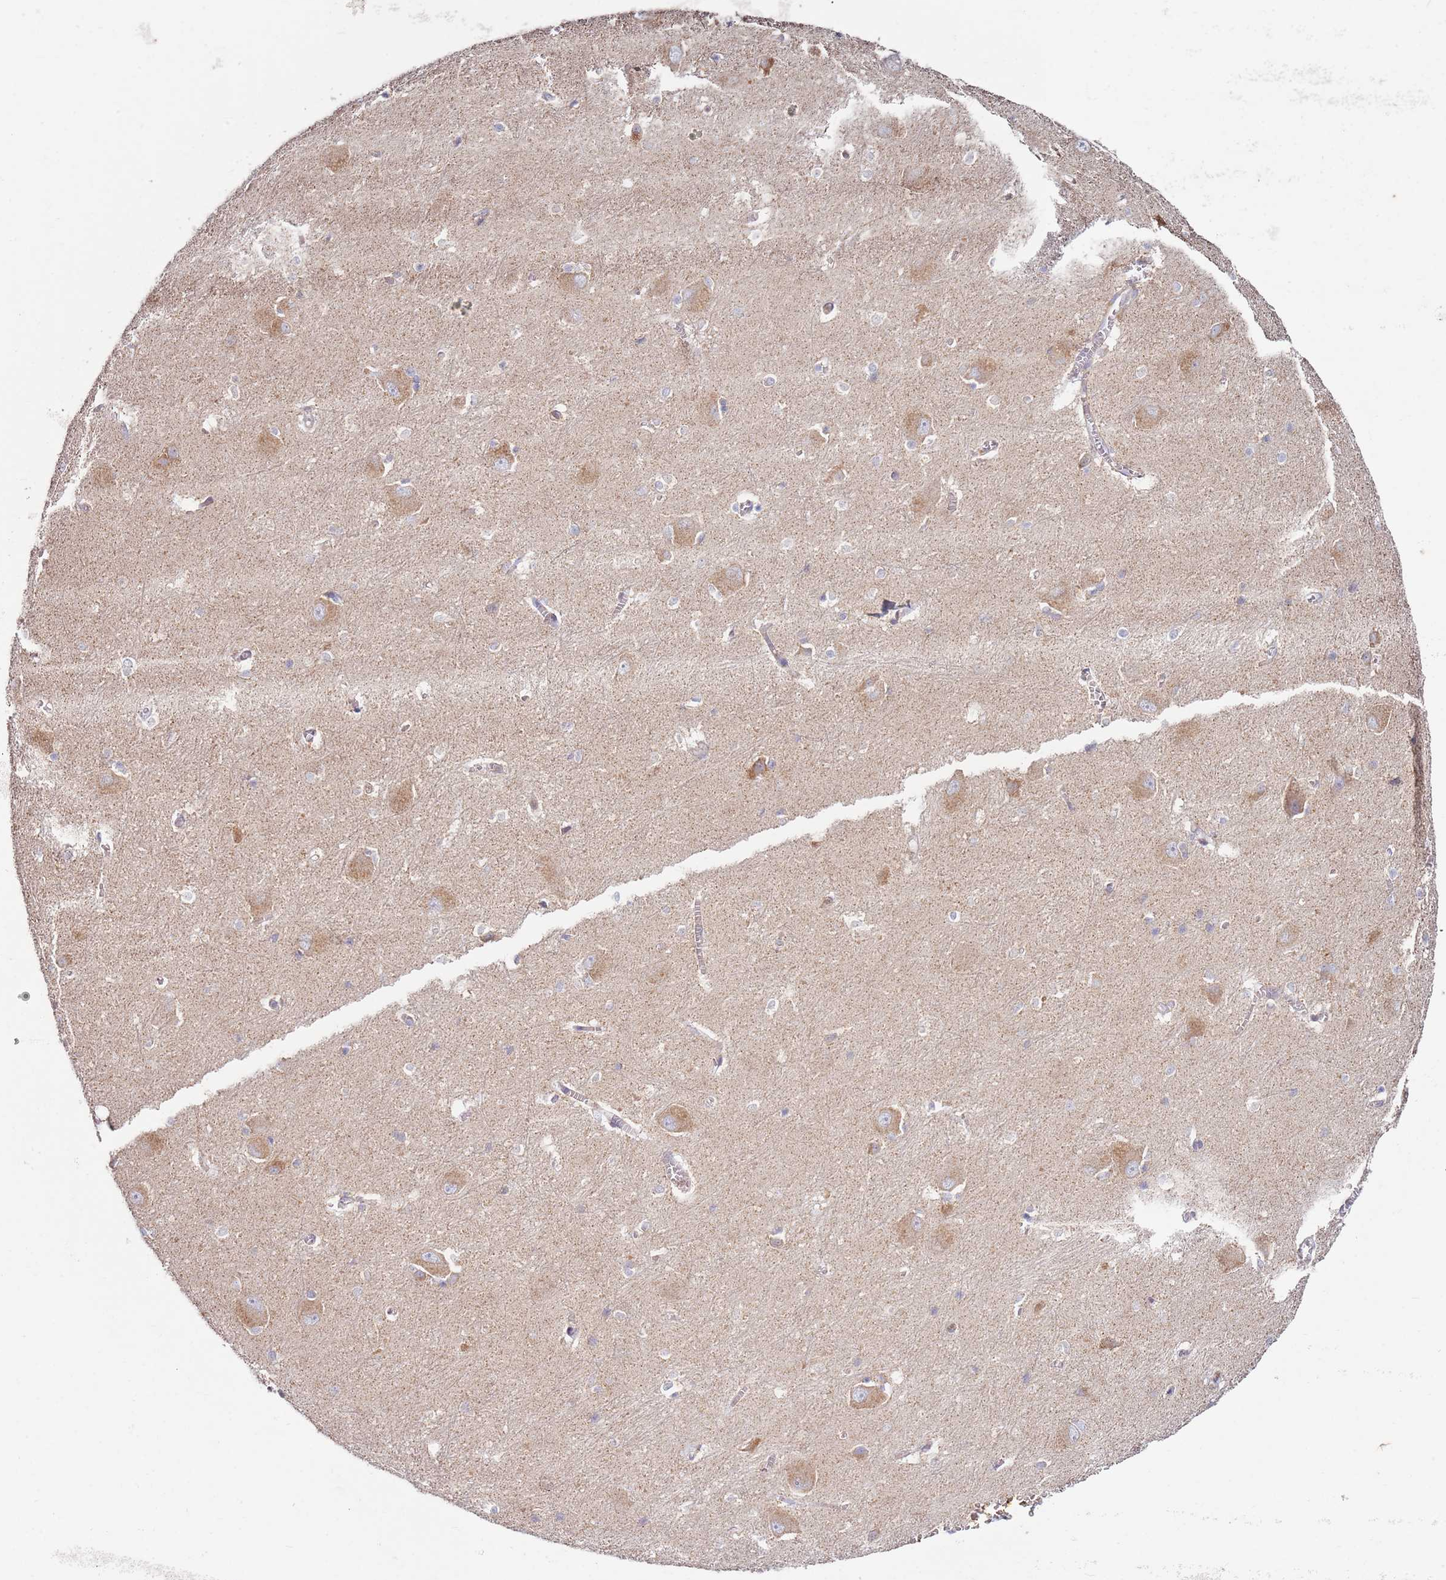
{"staining": {"intensity": "weak", "quantity": "25%-75%", "location": "cytoplasmic/membranous"}, "tissue": "caudate", "cell_type": "Glial cells", "image_type": "normal", "snomed": [{"axis": "morphology", "description": "Normal tissue, NOS"}, {"axis": "topography", "description": "Lateral ventricle wall"}], "caption": "Caudate stained with DAB immunohistochemistry shows low levels of weak cytoplasmic/membranous staining in approximately 25%-75% of glial cells.", "gene": "CNOT9", "patient": {"sex": "male", "age": 37}}